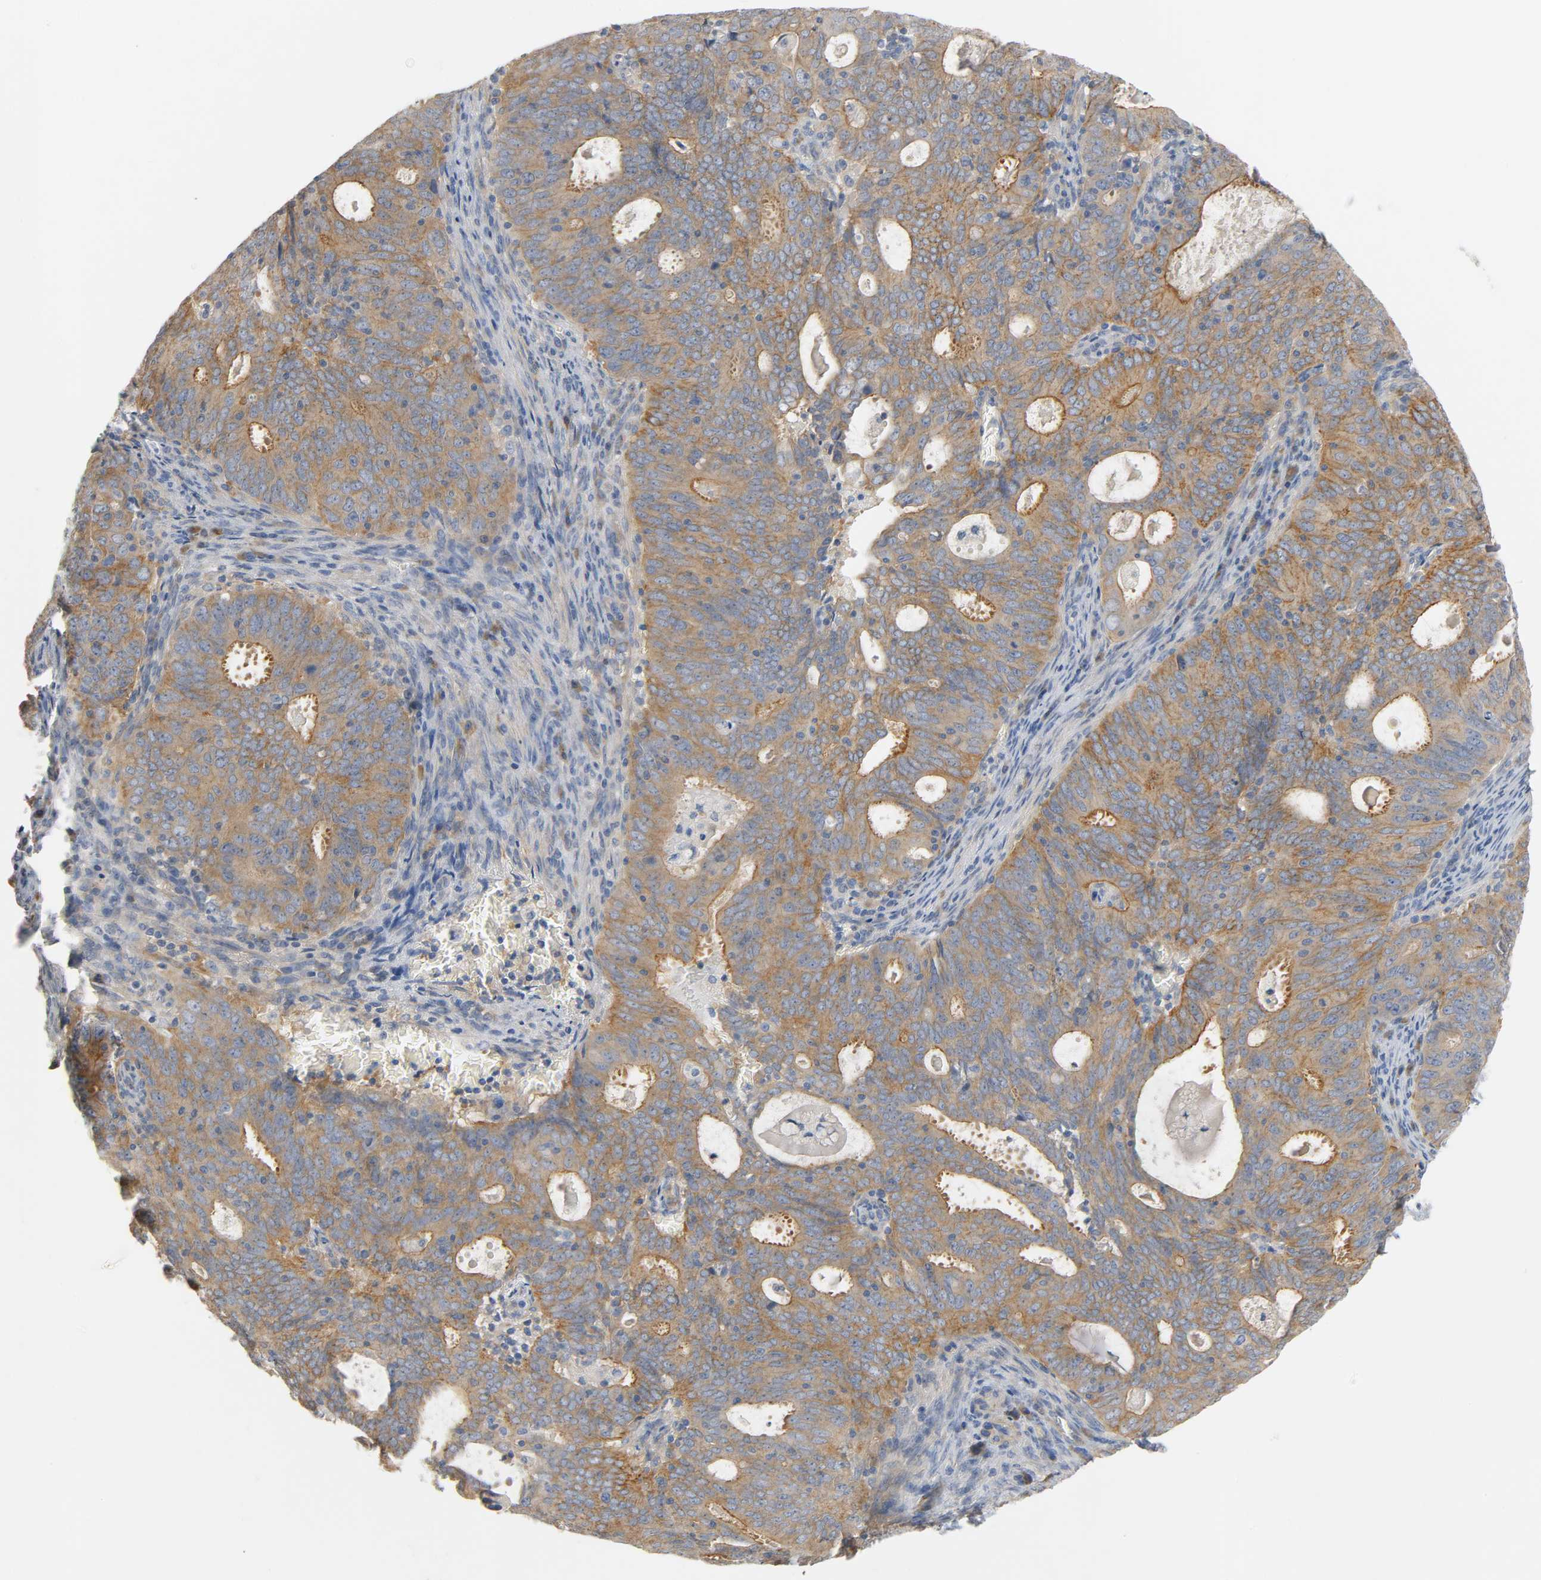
{"staining": {"intensity": "strong", "quantity": ">75%", "location": "cytoplasmic/membranous"}, "tissue": "cervical cancer", "cell_type": "Tumor cells", "image_type": "cancer", "snomed": [{"axis": "morphology", "description": "Adenocarcinoma, NOS"}, {"axis": "topography", "description": "Cervix"}], "caption": "Brown immunohistochemical staining in human adenocarcinoma (cervical) demonstrates strong cytoplasmic/membranous positivity in about >75% of tumor cells.", "gene": "ARPC1A", "patient": {"sex": "female", "age": 44}}